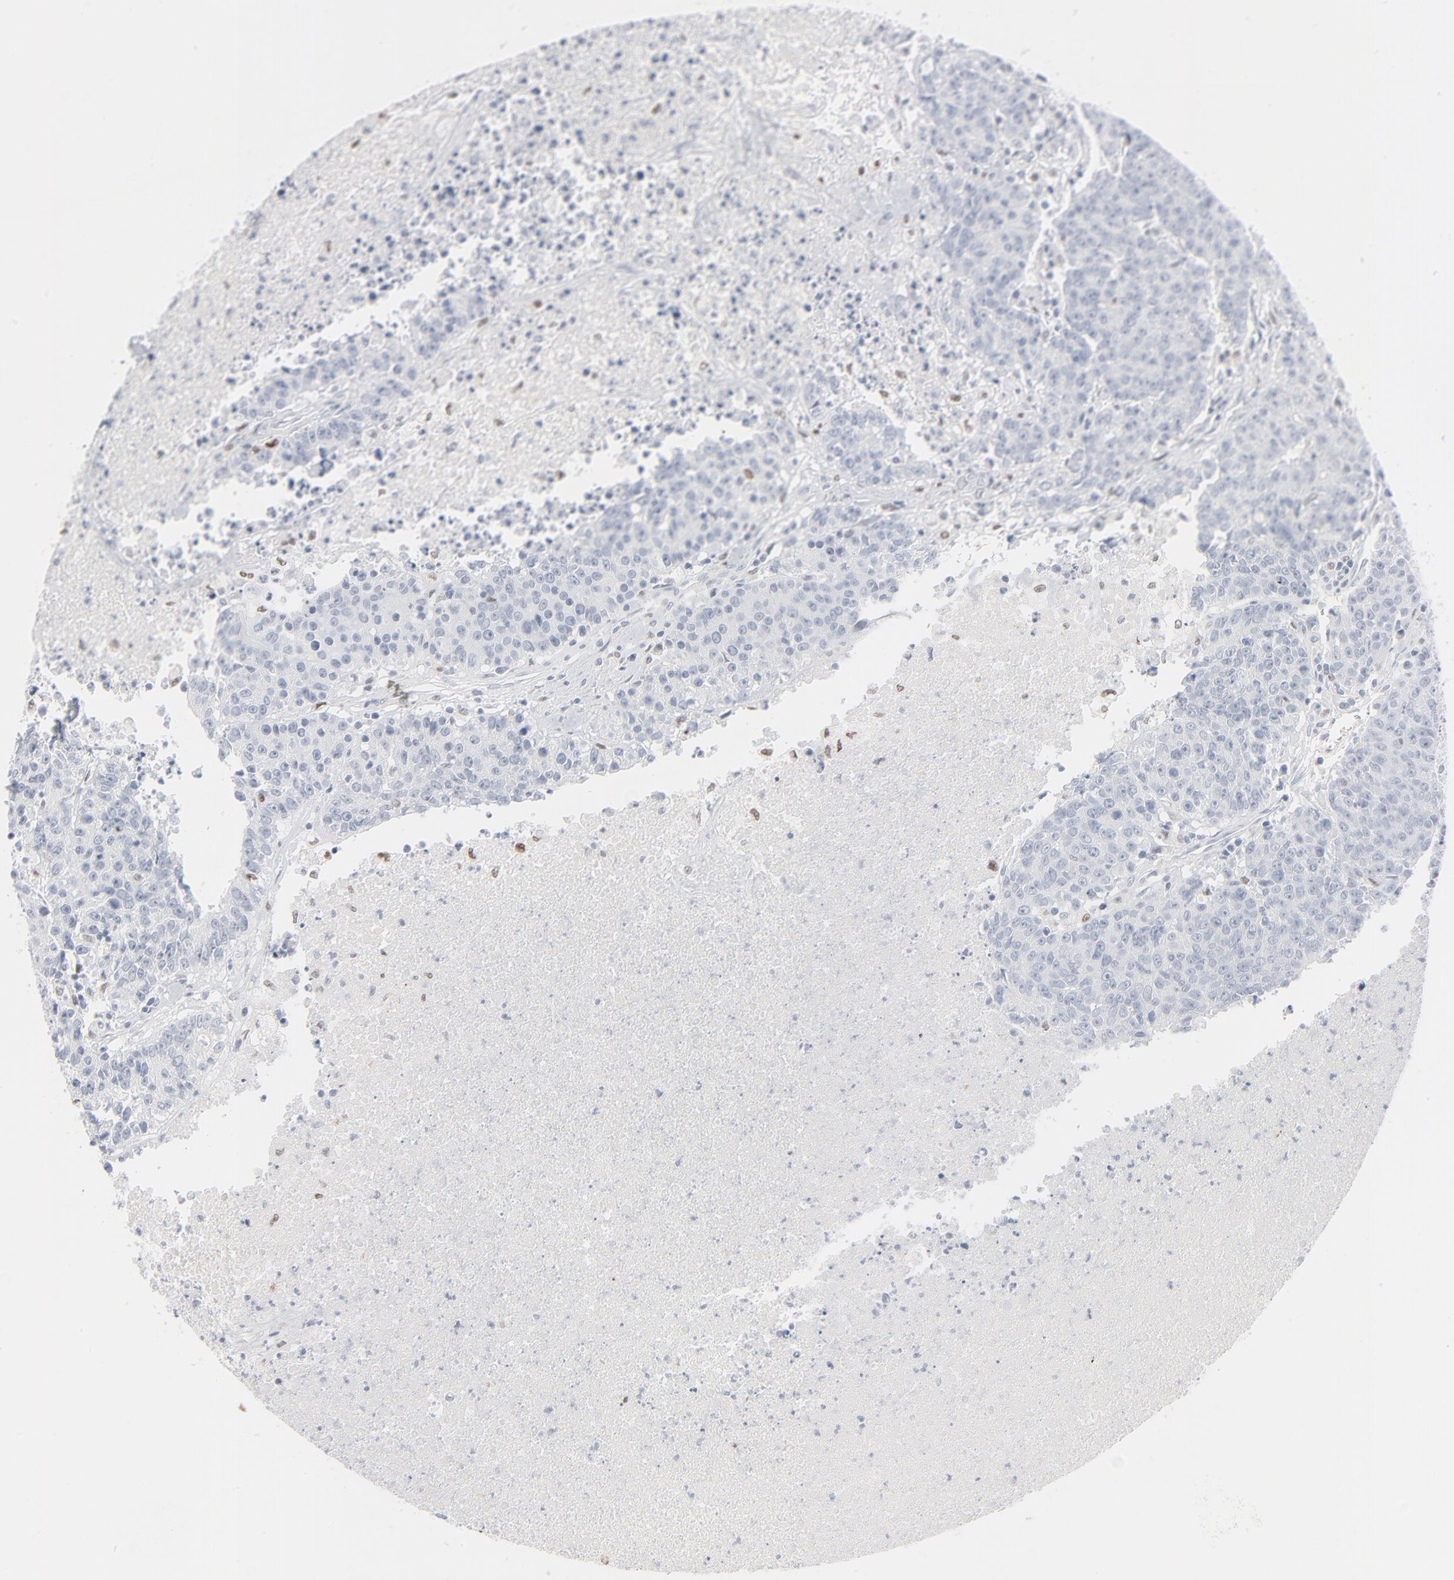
{"staining": {"intensity": "negative", "quantity": "none", "location": "none"}, "tissue": "colorectal cancer", "cell_type": "Tumor cells", "image_type": "cancer", "snomed": [{"axis": "morphology", "description": "Adenocarcinoma, NOS"}, {"axis": "topography", "description": "Colon"}], "caption": "This is a histopathology image of IHC staining of colorectal cancer (adenocarcinoma), which shows no staining in tumor cells.", "gene": "MITF", "patient": {"sex": "female", "age": 11}}